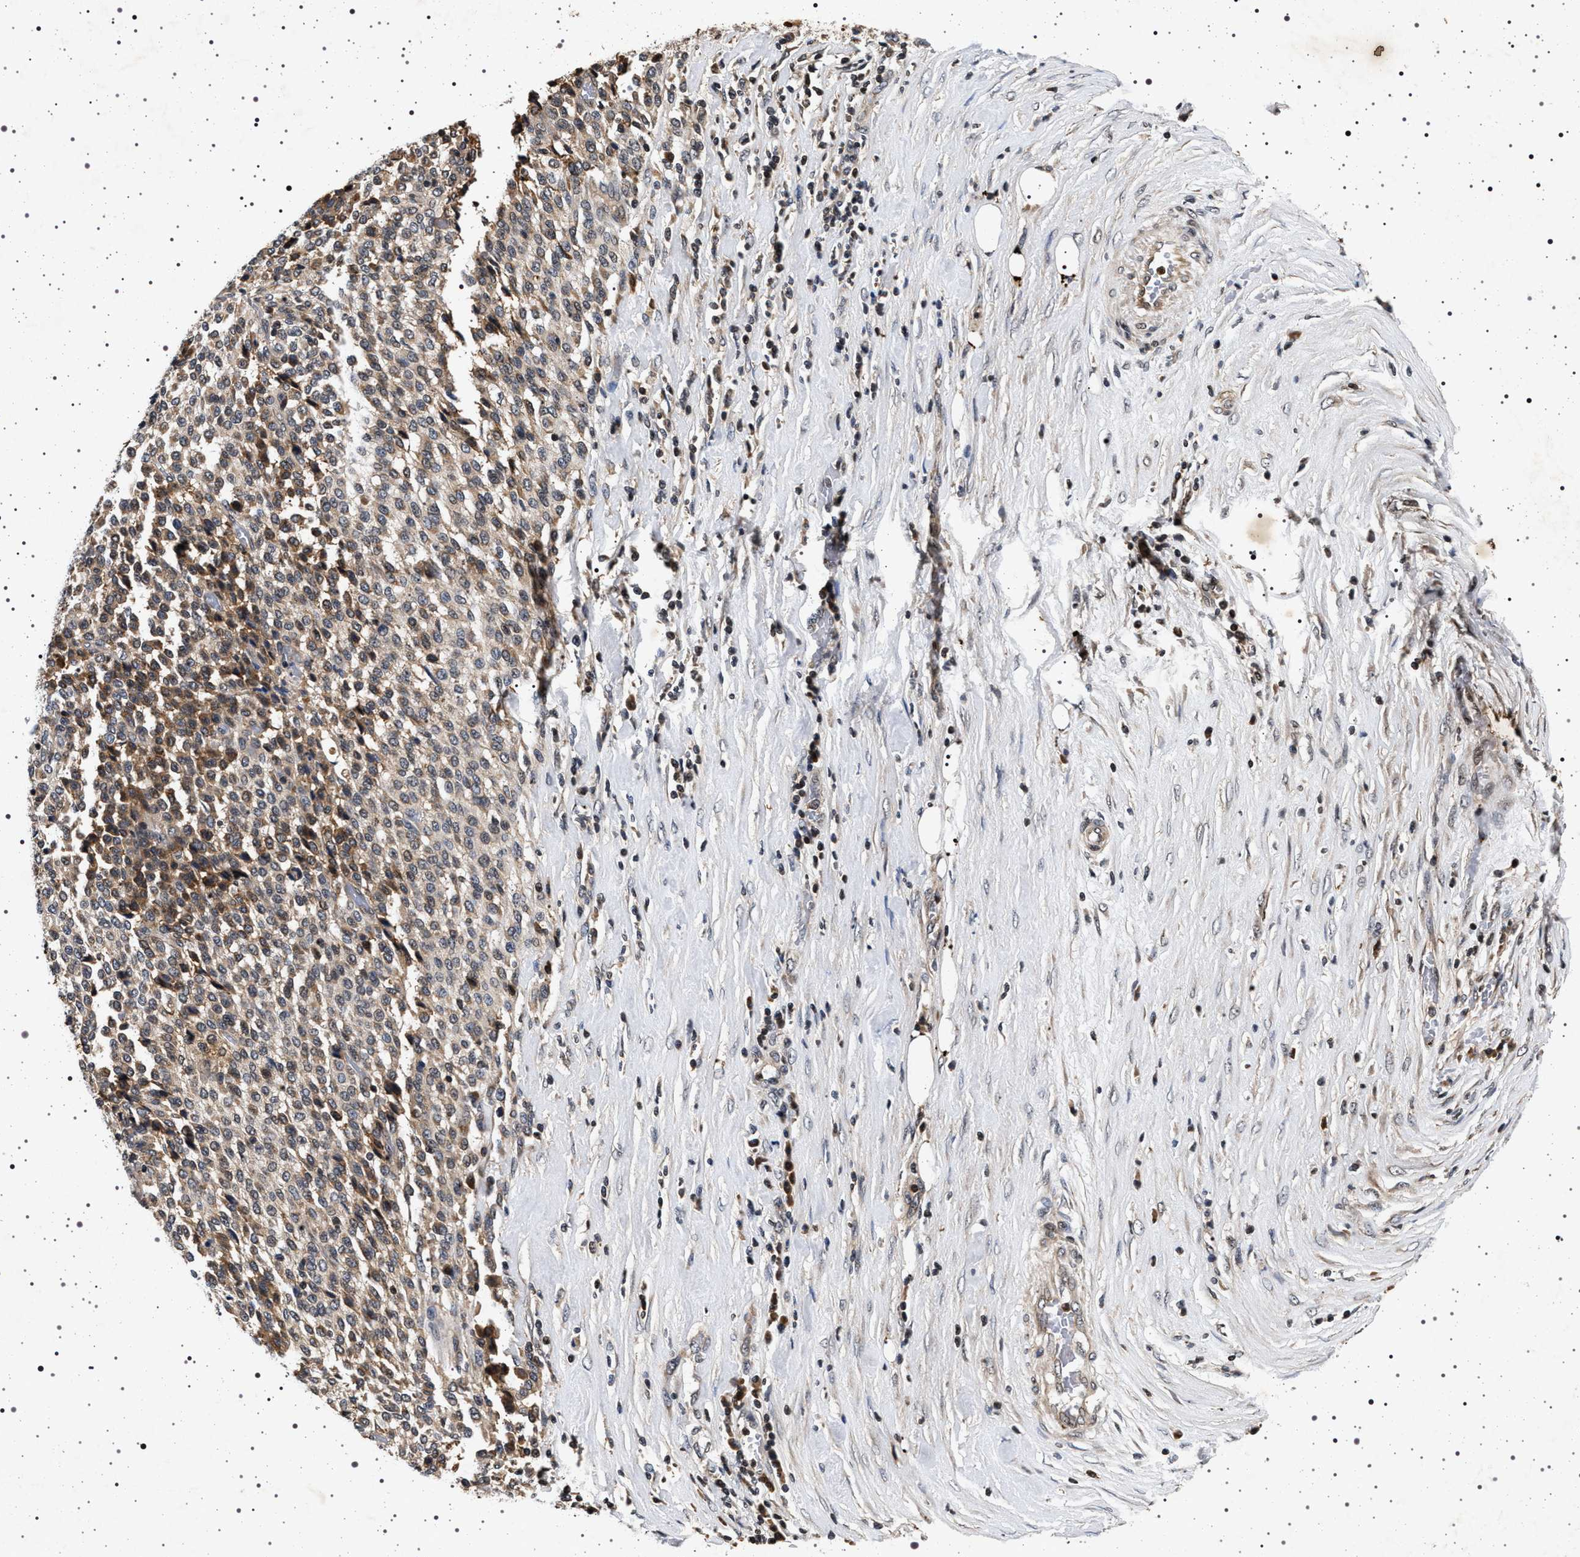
{"staining": {"intensity": "moderate", "quantity": "25%-75%", "location": "cytoplasmic/membranous"}, "tissue": "melanoma", "cell_type": "Tumor cells", "image_type": "cancer", "snomed": [{"axis": "morphology", "description": "Malignant melanoma, Metastatic site"}, {"axis": "topography", "description": "Pancreas"}], "caption": "An image showing moderate cytoplasmic/membranous expression in about 25%-75% of tumor cells in malignant melanoma (metastatic site), as visualized by brown immunohistochemical staining.", "gene": "CDKN1B", "patient": {"sex": "female", "age": 30}}